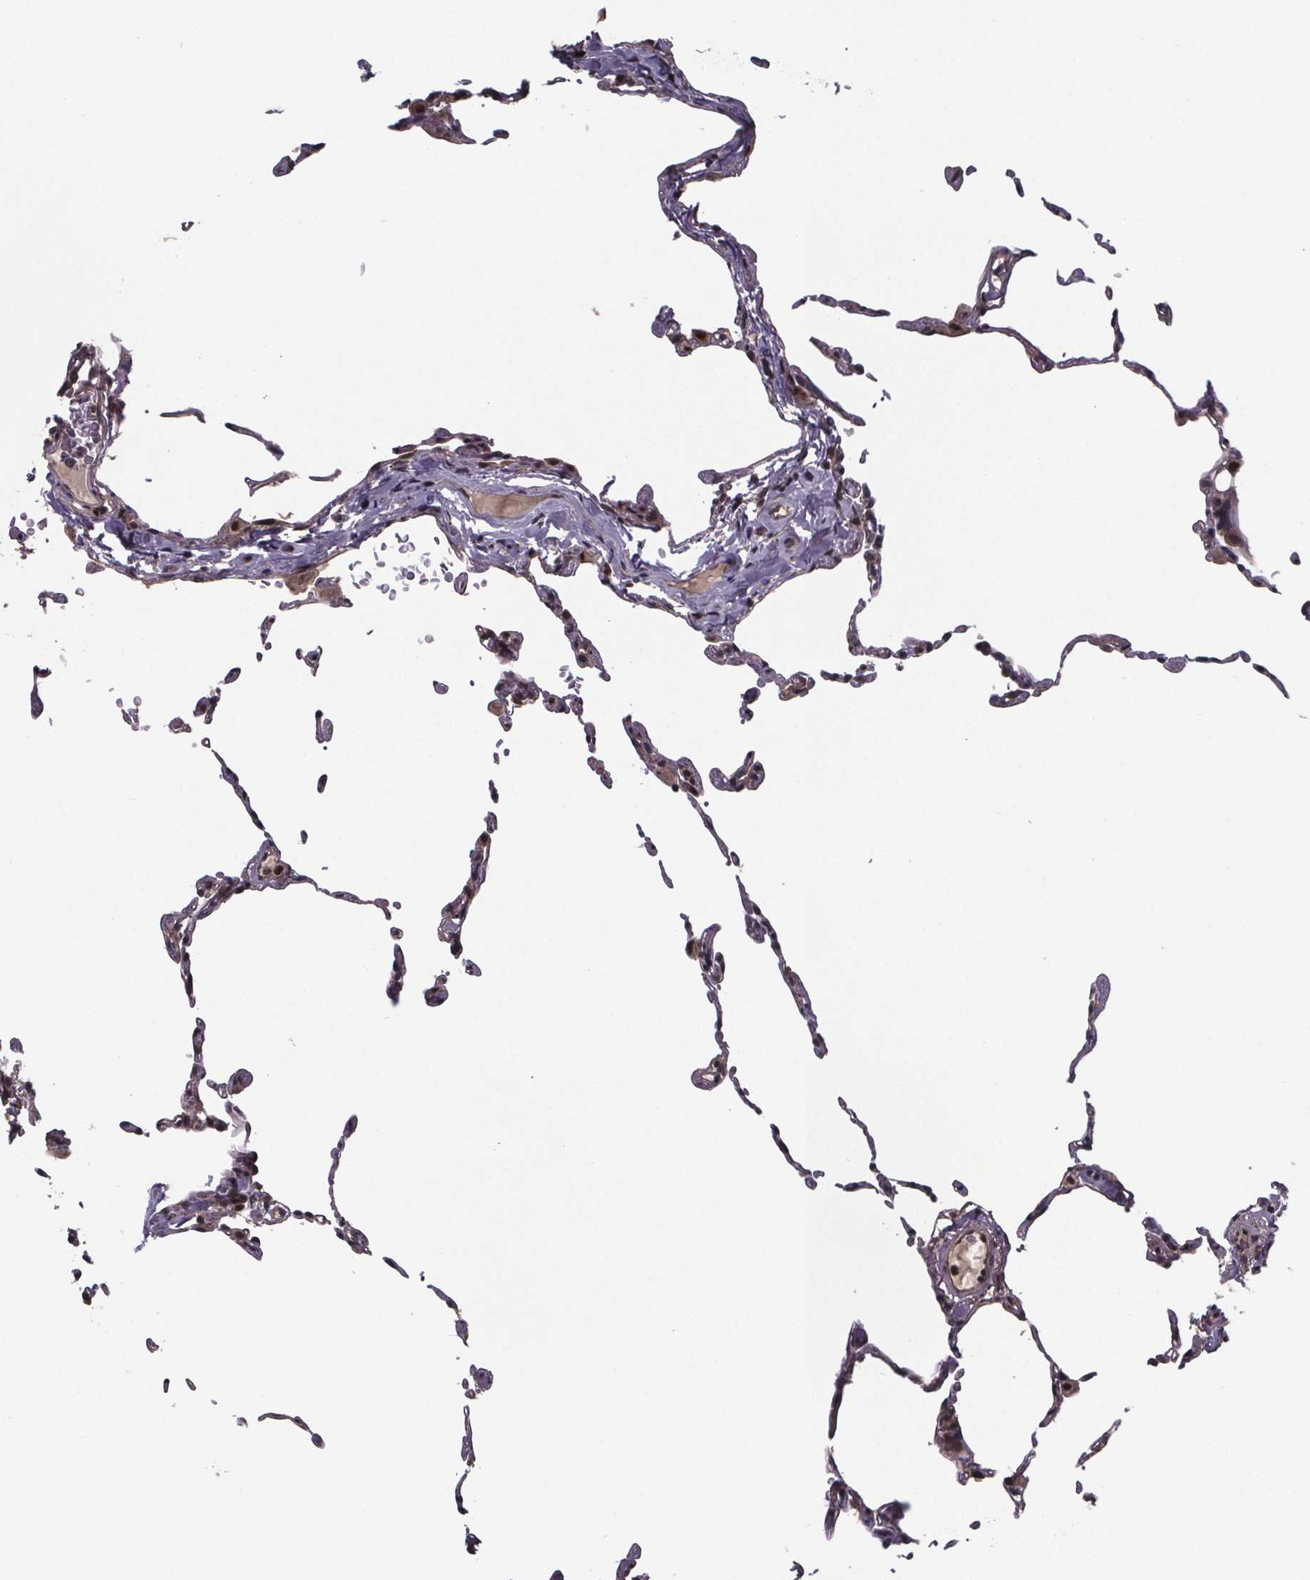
{"staining": {"intensity": "moderate", "quantity": "<25%", "location": "nuclear"}, "tissue": "lung", "cell_type": "Alveolar cells", "image_type": "normal", "snomed": [{"axis": "morphology", "description": "Normal tissue, NOS"}, {"axis": "topography", "description": "Lung"}], "caption": "IHC (DAB (3,3'-diaminobenzidine)) staining of benign lung demonstrates moderate nuclear protein positivity in about <25% of alveolar cells.", "gene": "FN3KRP", "patient": {"sex": "female", "age": 57}}